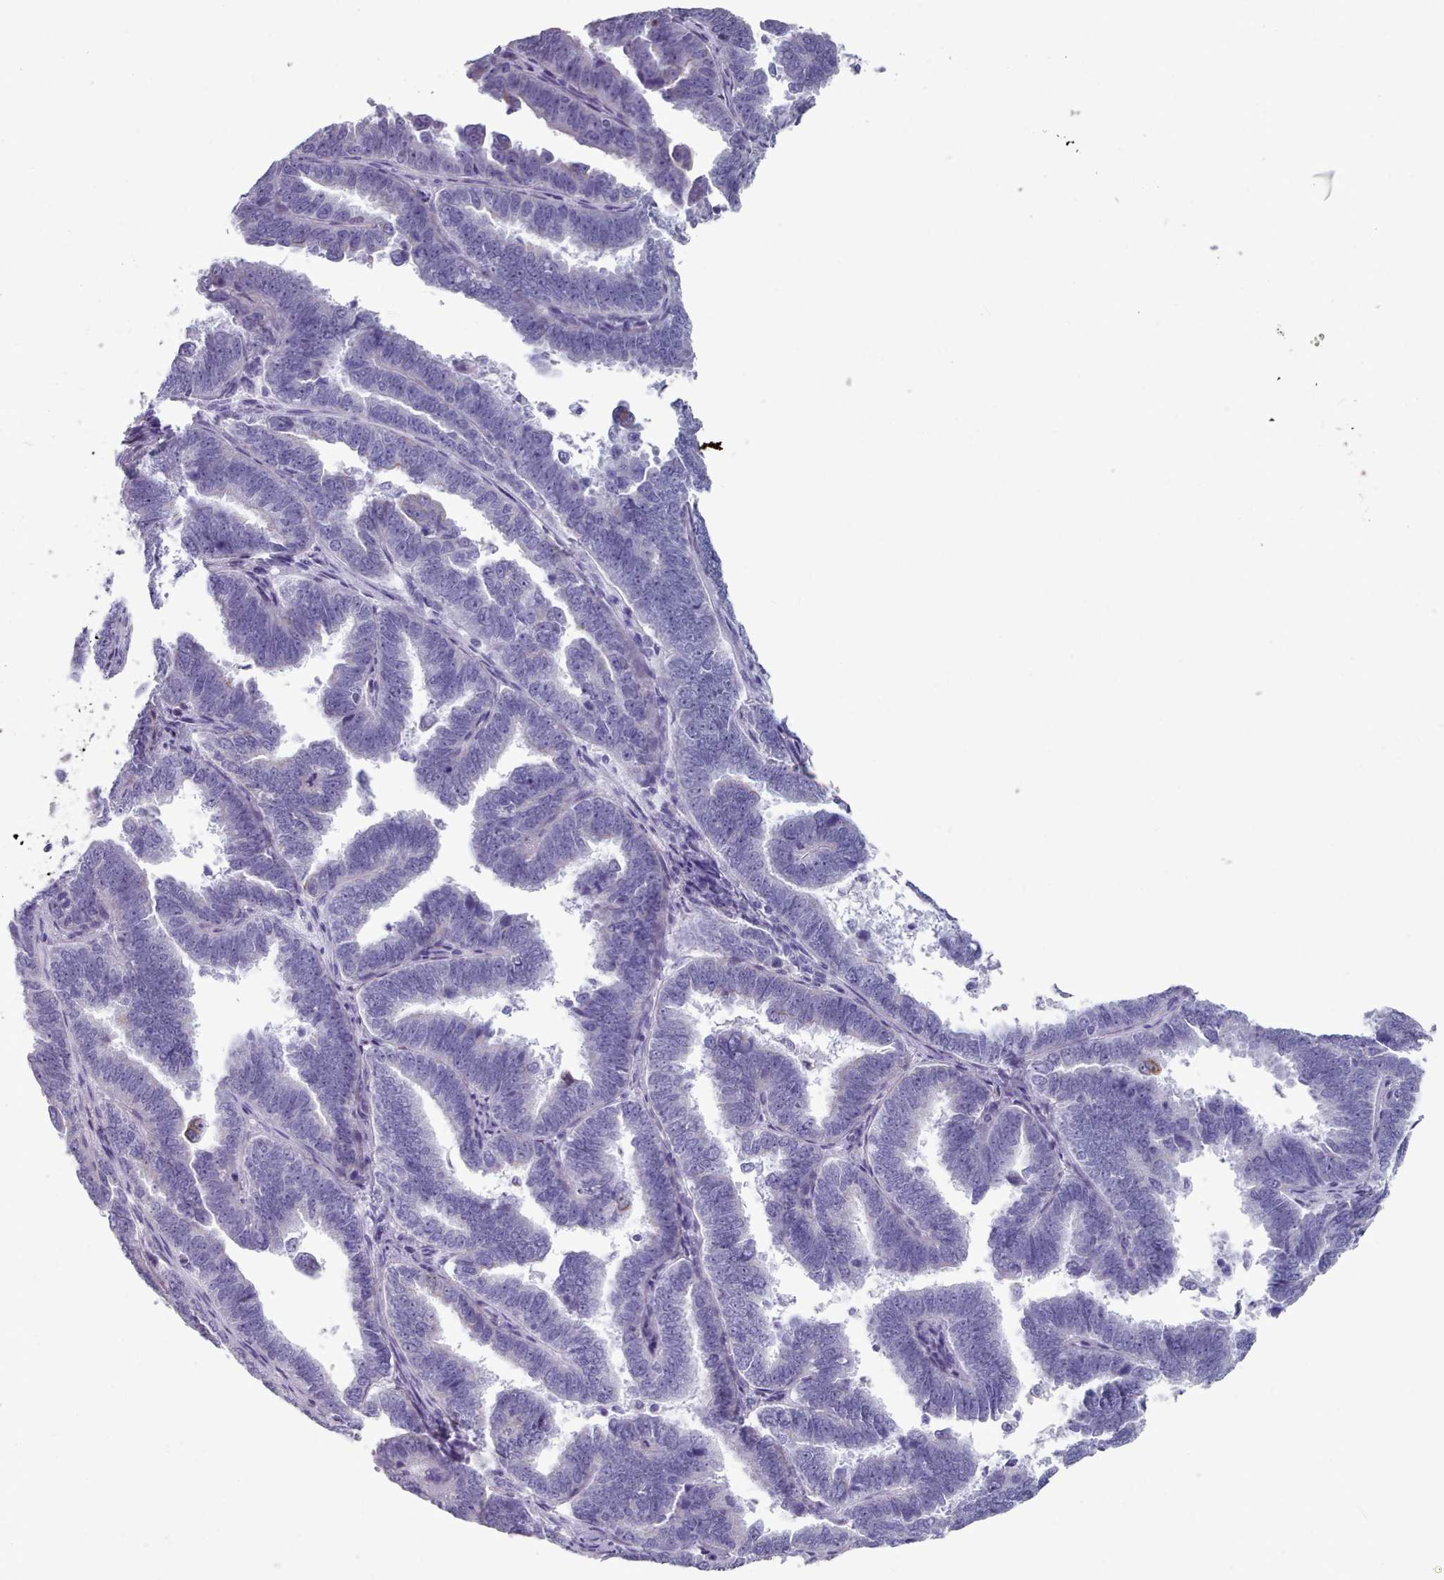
{"staining": {"intensity": "negative", "quantity": "none", "location": "none"}, "tissue": "endometrial cancer", "cell_type": "Tumor cells", "image_type": "cancer", "snomed": [{"axis": "morphology", "description": "Adenocarcinoma, NOS"}, {"axis": "topography", "description": "Endometrium"}], "caption": "IHC image of human endometrial cancer stained for a protein (brown), which displays no positivity in tumor cells.", "gene": "FPGS", "patient": {"sex": "female", "age": 75}}